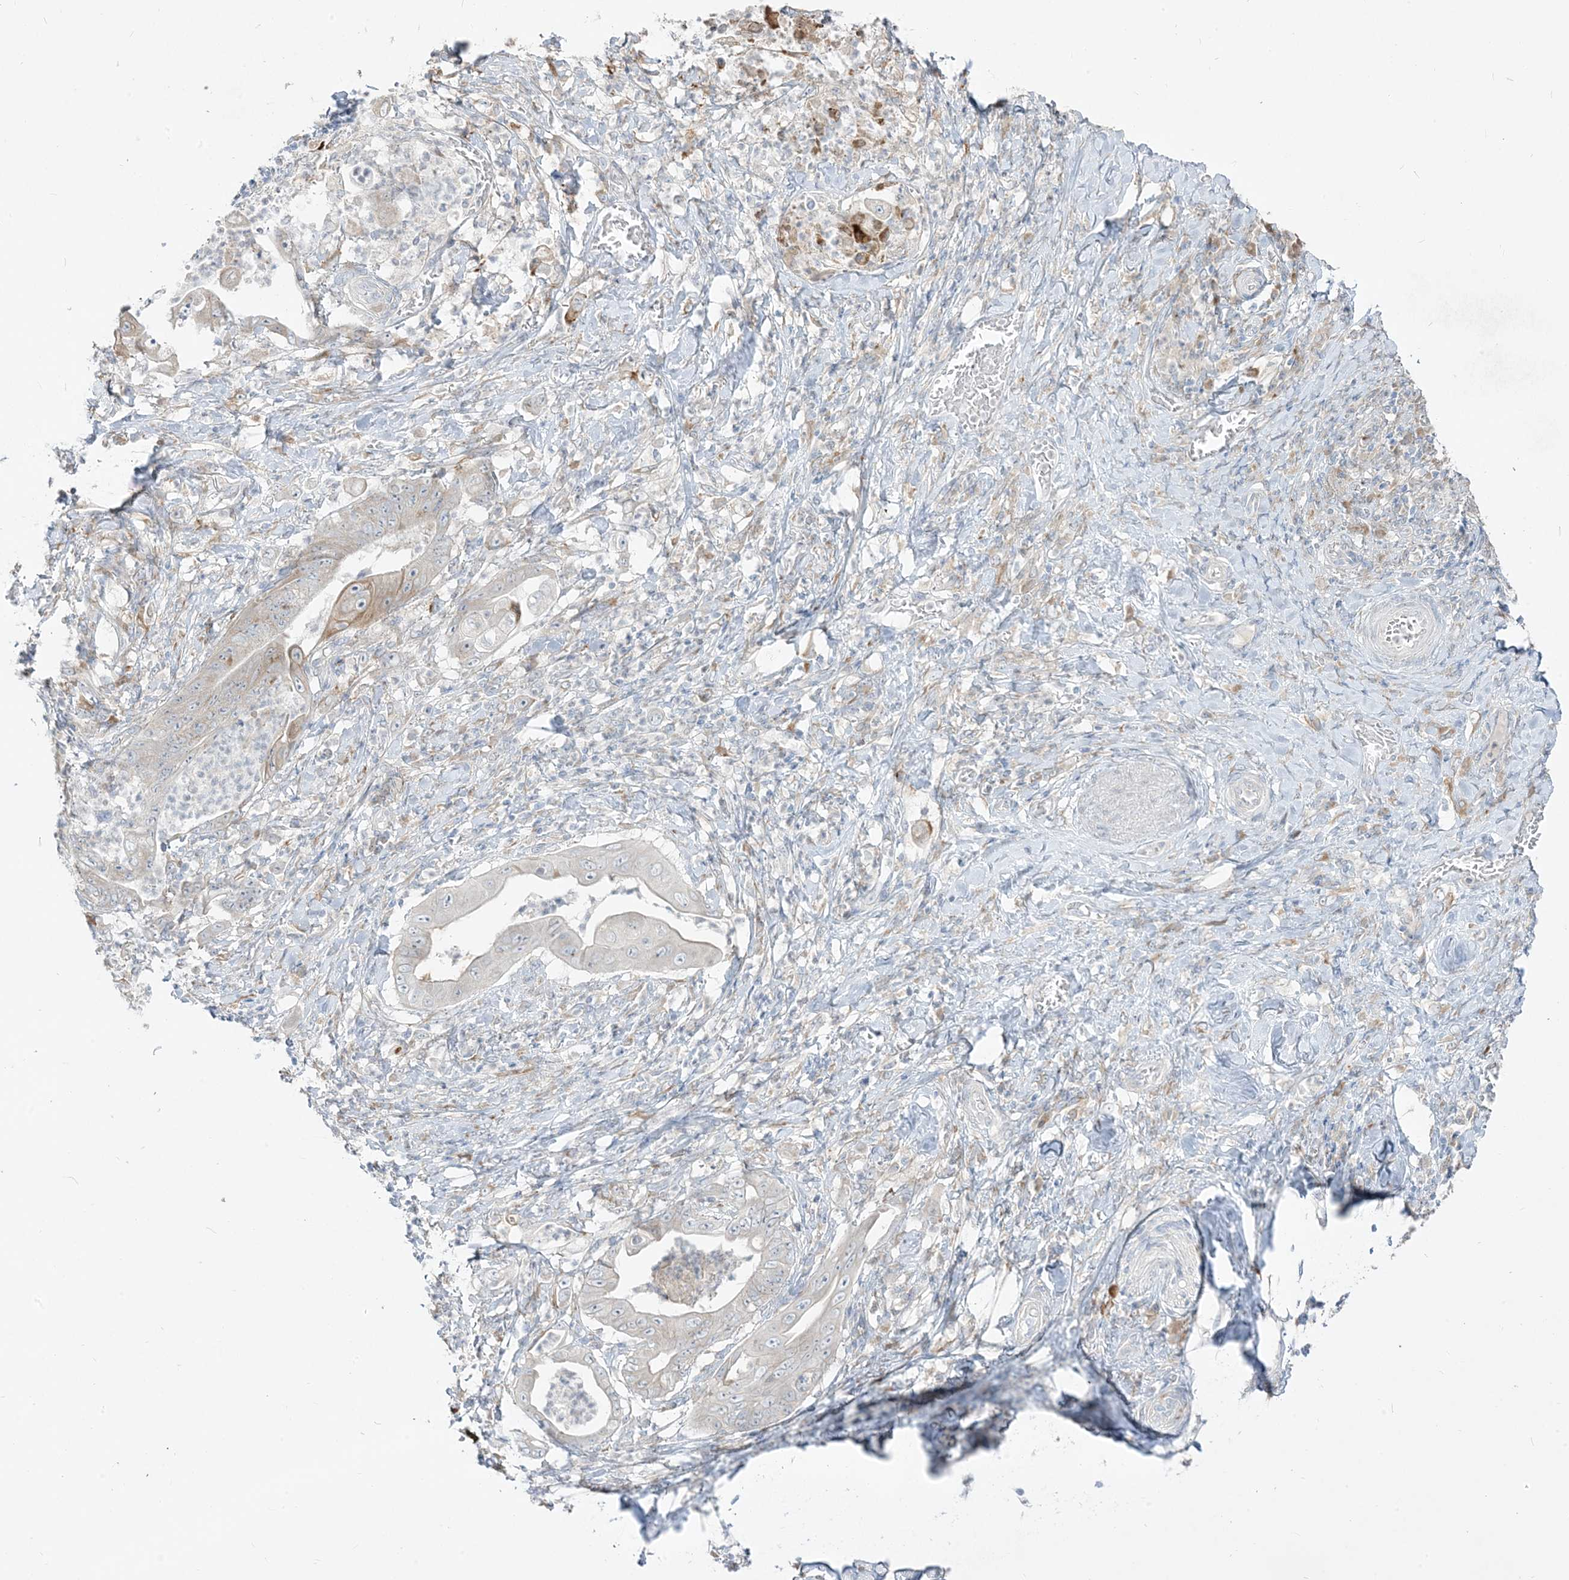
{"staining": {"intensity": "weak", "quantity": "<25%", "location": "cytoplasmic/membranous"}, "tissue": "stomach cancer", "cell_type": "Tumor cells", "image_type": "cancer", "snomed": [{"axis": "morphology", "description": "Adenocarcinoma, NOS"}, {"axis": "topography", "description": "Stomach"}], "caption": "The histopathology image demonstrates no staining of tumor cells in stomach cancer (adenocarcinoma).", "gene": "LOXL3", "patient": {"sex": "female", "age": 73}}